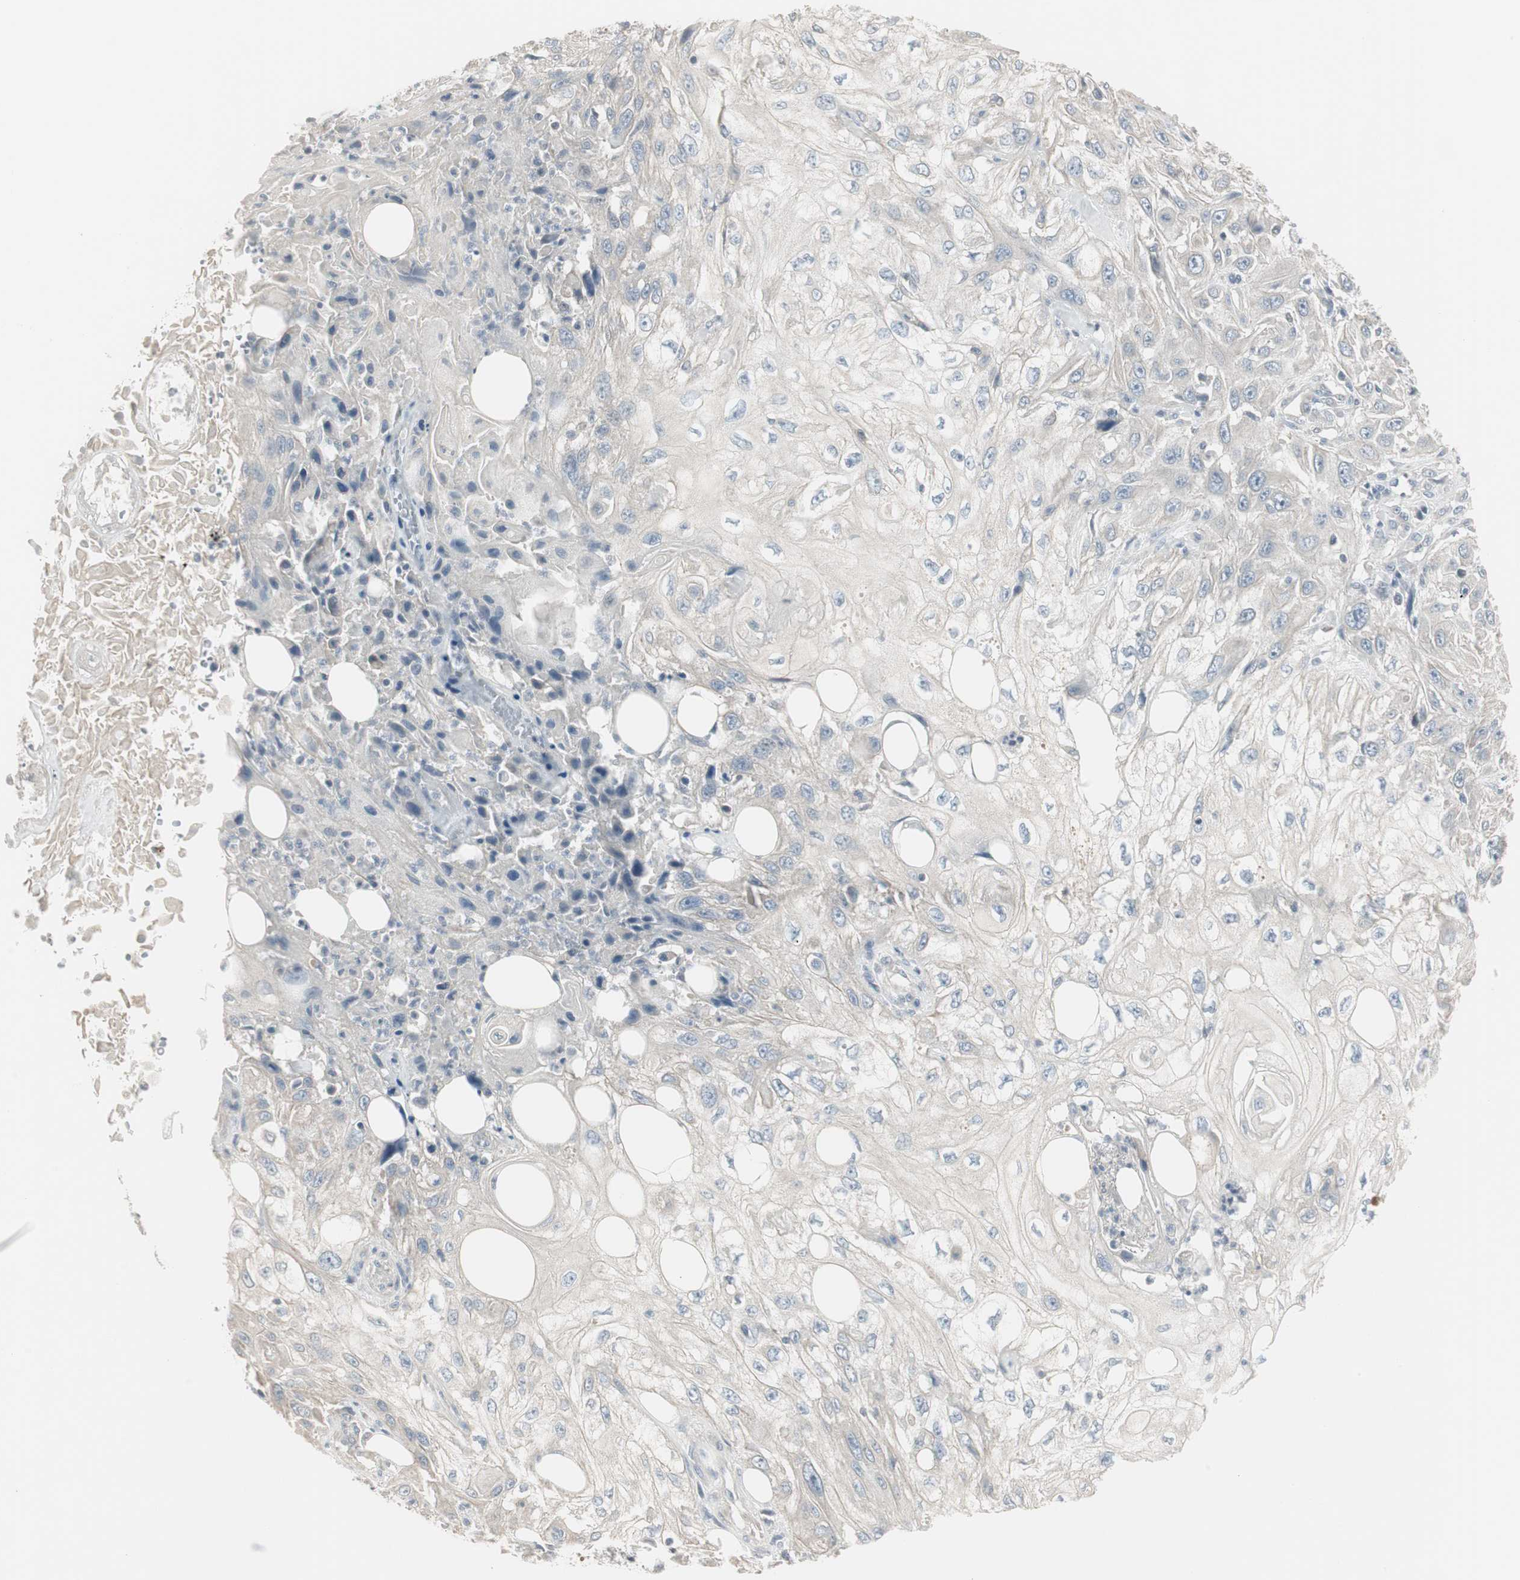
{"staining": {"intensity": "negative", "quantity": "none", "location": "none"}, "tissue": "skin cancer", "cell_type": "Tumor cells", "image_type": "cancer", "snomed": [{"axis": "morphology", "description": "Squamous cell carcinoma, NOS"}, {"axis": "topography", "description": "Skin"}], "caption": "Immunohistochemistry (IHC) micrograph of skin cancer stained for a protein (brown), which exhibits no staining in tumor cells.", "gene": "DMPK", "patient": {"sex": "male", "age": 75}}